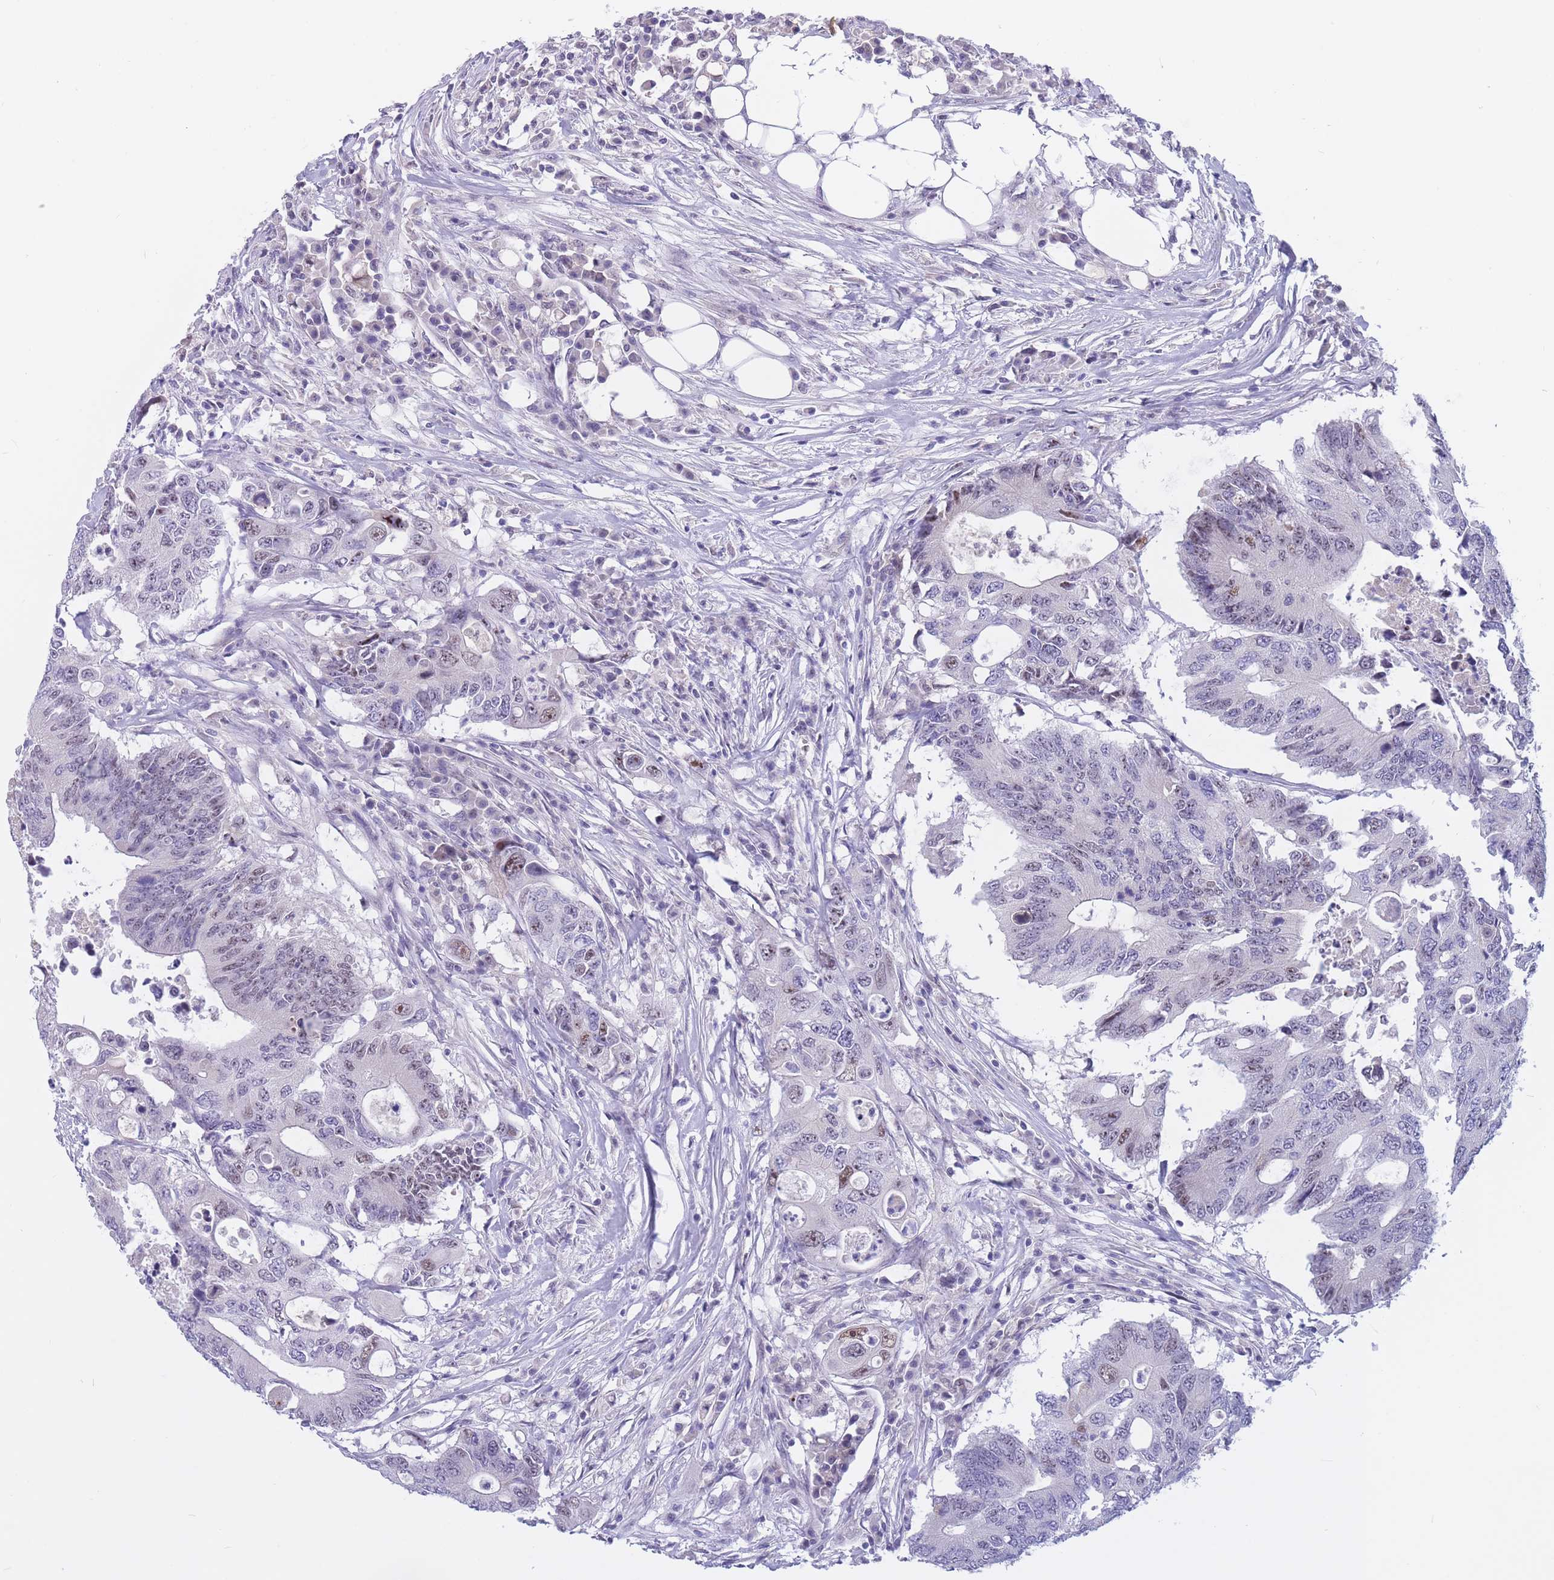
{"staining": {"intensity": "moderate", "quantity": "<25%", "location": "nuclear"}, "tissue": "colorectal cancer", "cell_type": "Tumor cells", "image_type": "cancer", "snomed": [{"axis": "morphology", "description": "Adenocarcinoma, NOS"}, {"axis": "topography", "description": "Colon"}], "caption": "Colorectal adenocarcinoma tissue displays moderate nuclear expression in approximately <25% of tumor cells", "gene": "BOP1", "patient": {"sex": "male", "age": 71}}